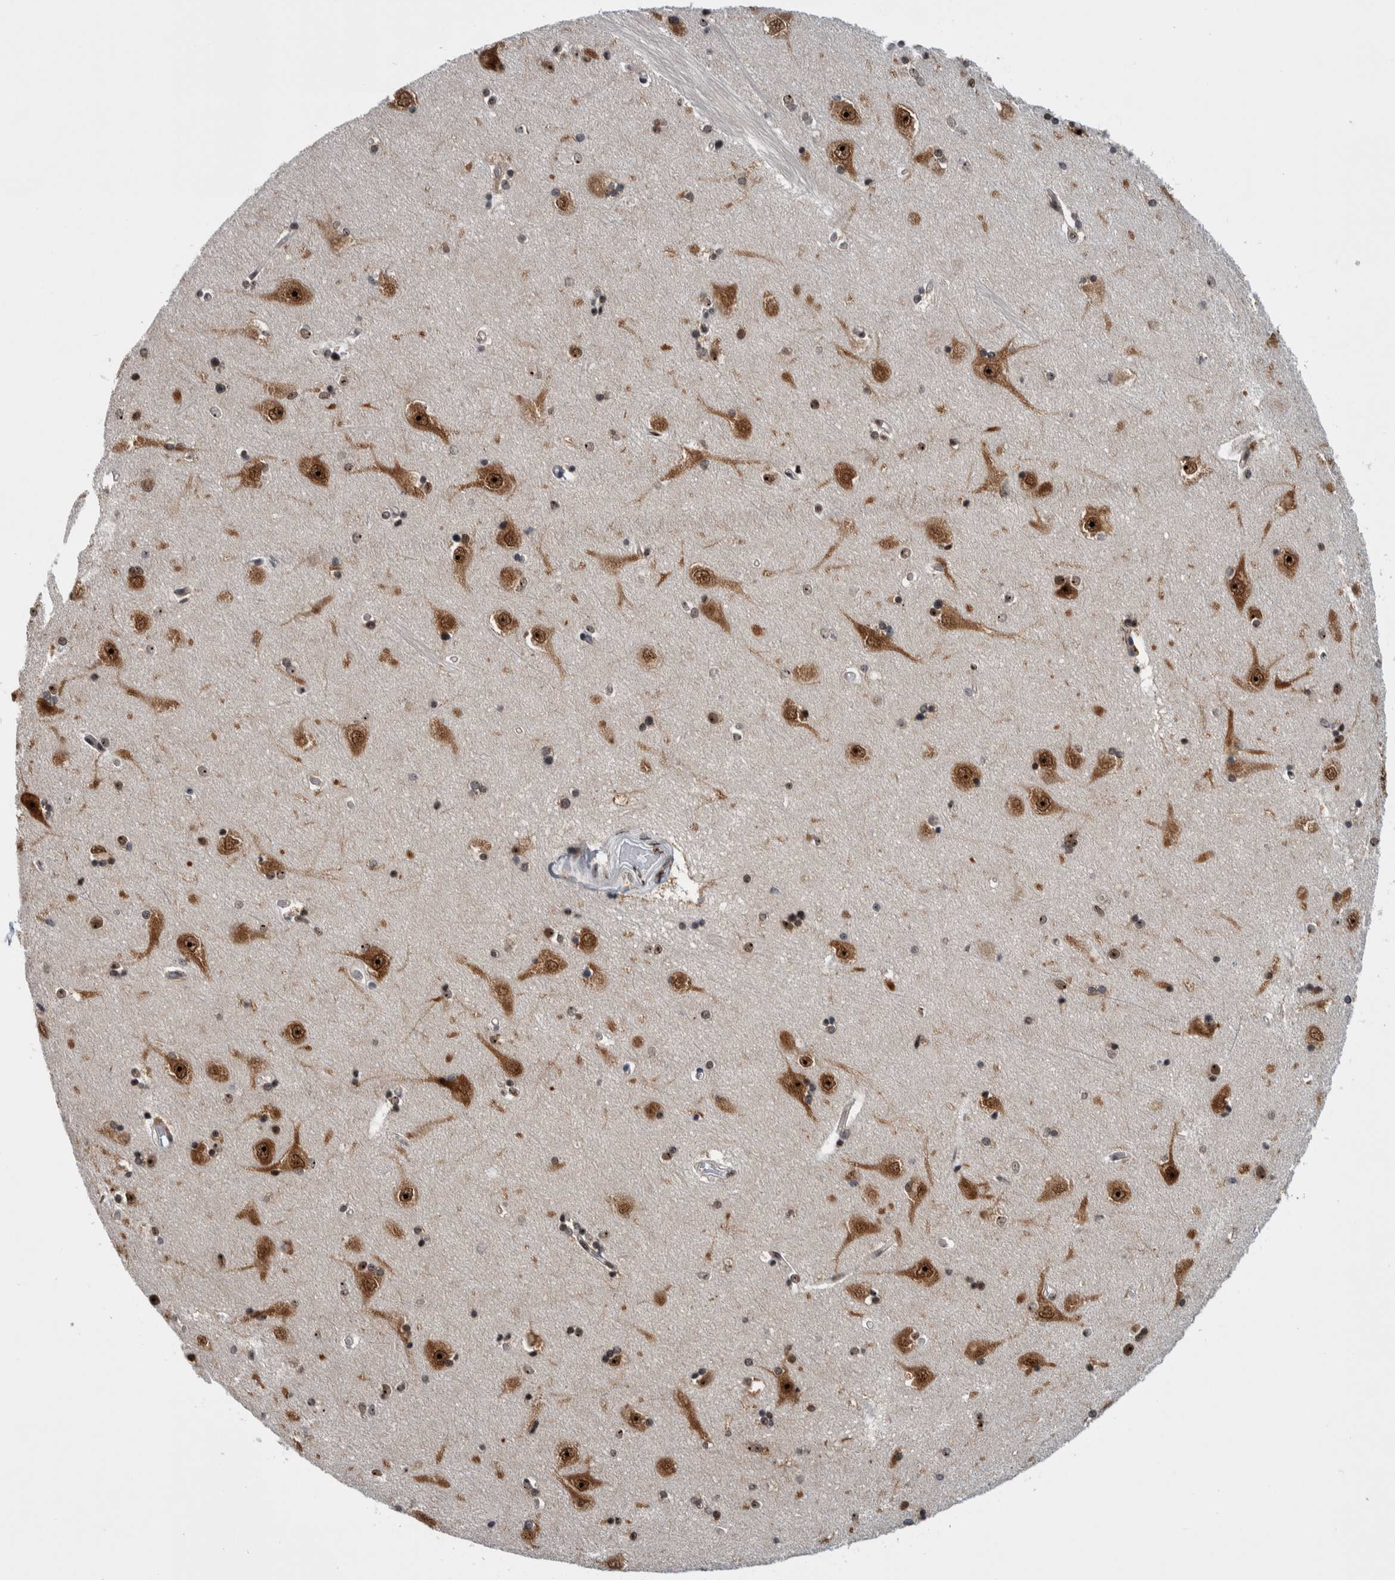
{"staining": {"intensity": "strong", "quantity": "25%-75%", "location": "cytoplasmic/membranous,nuclear"}, "tissue": "hippocampus", "cell_type": "Glial cells", "image_type": "normal", "snomed": [{"axis": "morphology", "description": "Normal tissue, NOS"}, {"axis": "topography", "description": "Hippocampus"}], "caption": "Benign hippocampus displays strong cytoplasmic/membranous,nuclear staining in about 25%-75% of glial cells, visualized by immunohistochemistry. (Stains: DAB (3,3'-diaminobenzidine) in brown, nuclei in blue, Microscopy: brightfield microscopy at high magnification).", "gene": "NCL", "patient": {"sex": "male", "age": 45}}